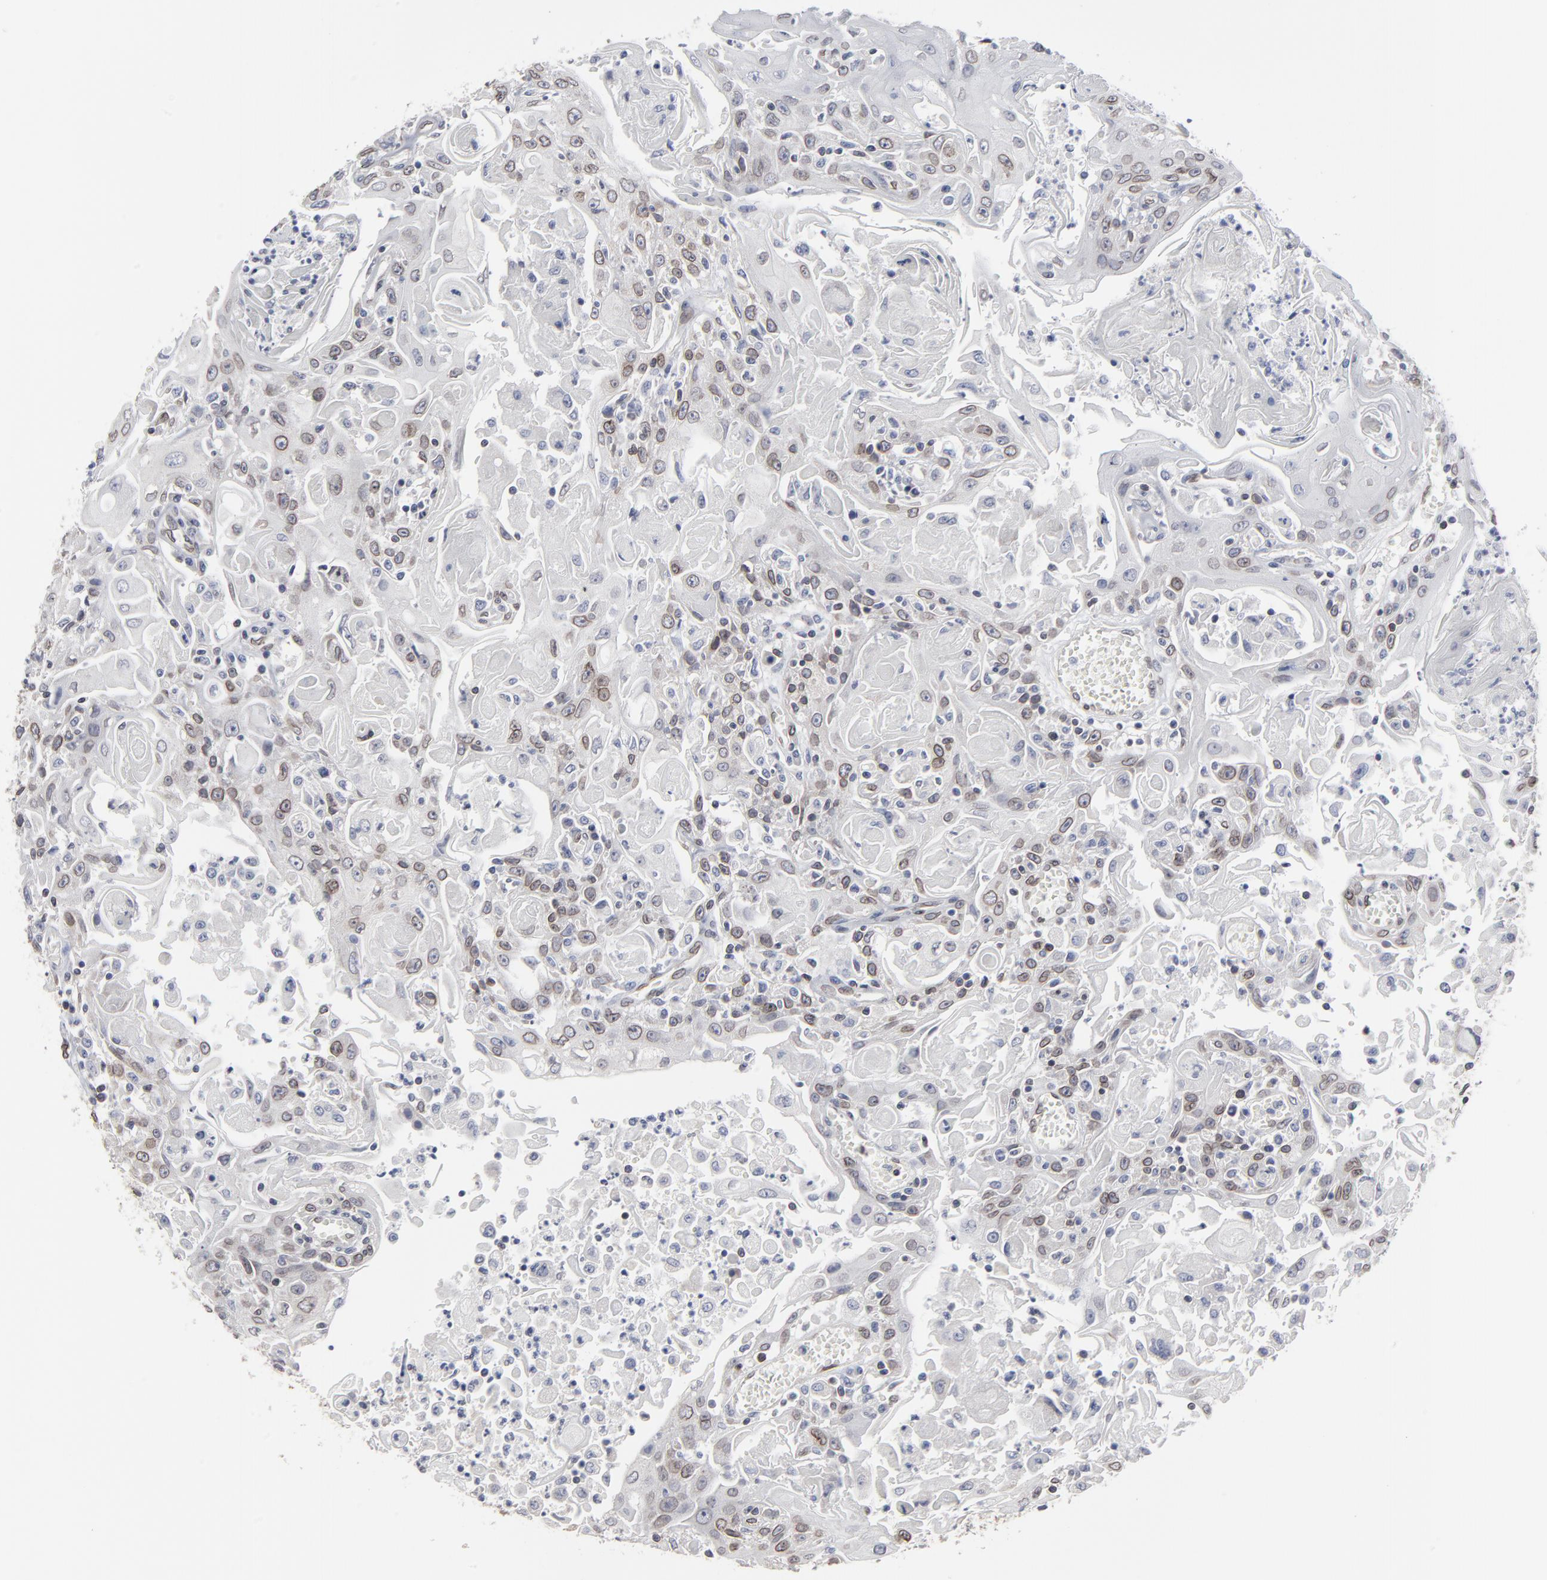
{"staining": {"intensity": "moderate", "quantity": ">75%", "location": "cytoplasmic/membranous,nuclear"}, "tissue": "head and neck cancer", "cell_type": "Tumor cells", "image_type": "cancer", "snomed": [{"axis": "morphology", "description": "Squamous cell carcinoma, NOS"}, {"axis": "topography", "description": "Oral tissue"}, {"axis": "topography", "description": "Head-Neck"}], "caption": "DAB immunohistochemical staining of head and neck squamous cell carcinoma exhibits moderate cytoplasmic/membranous and nuclear protein positivity in about >75% of tumor cells.", "gene": "SYNE2", "patient": {"sex": "female", "age": 76}}